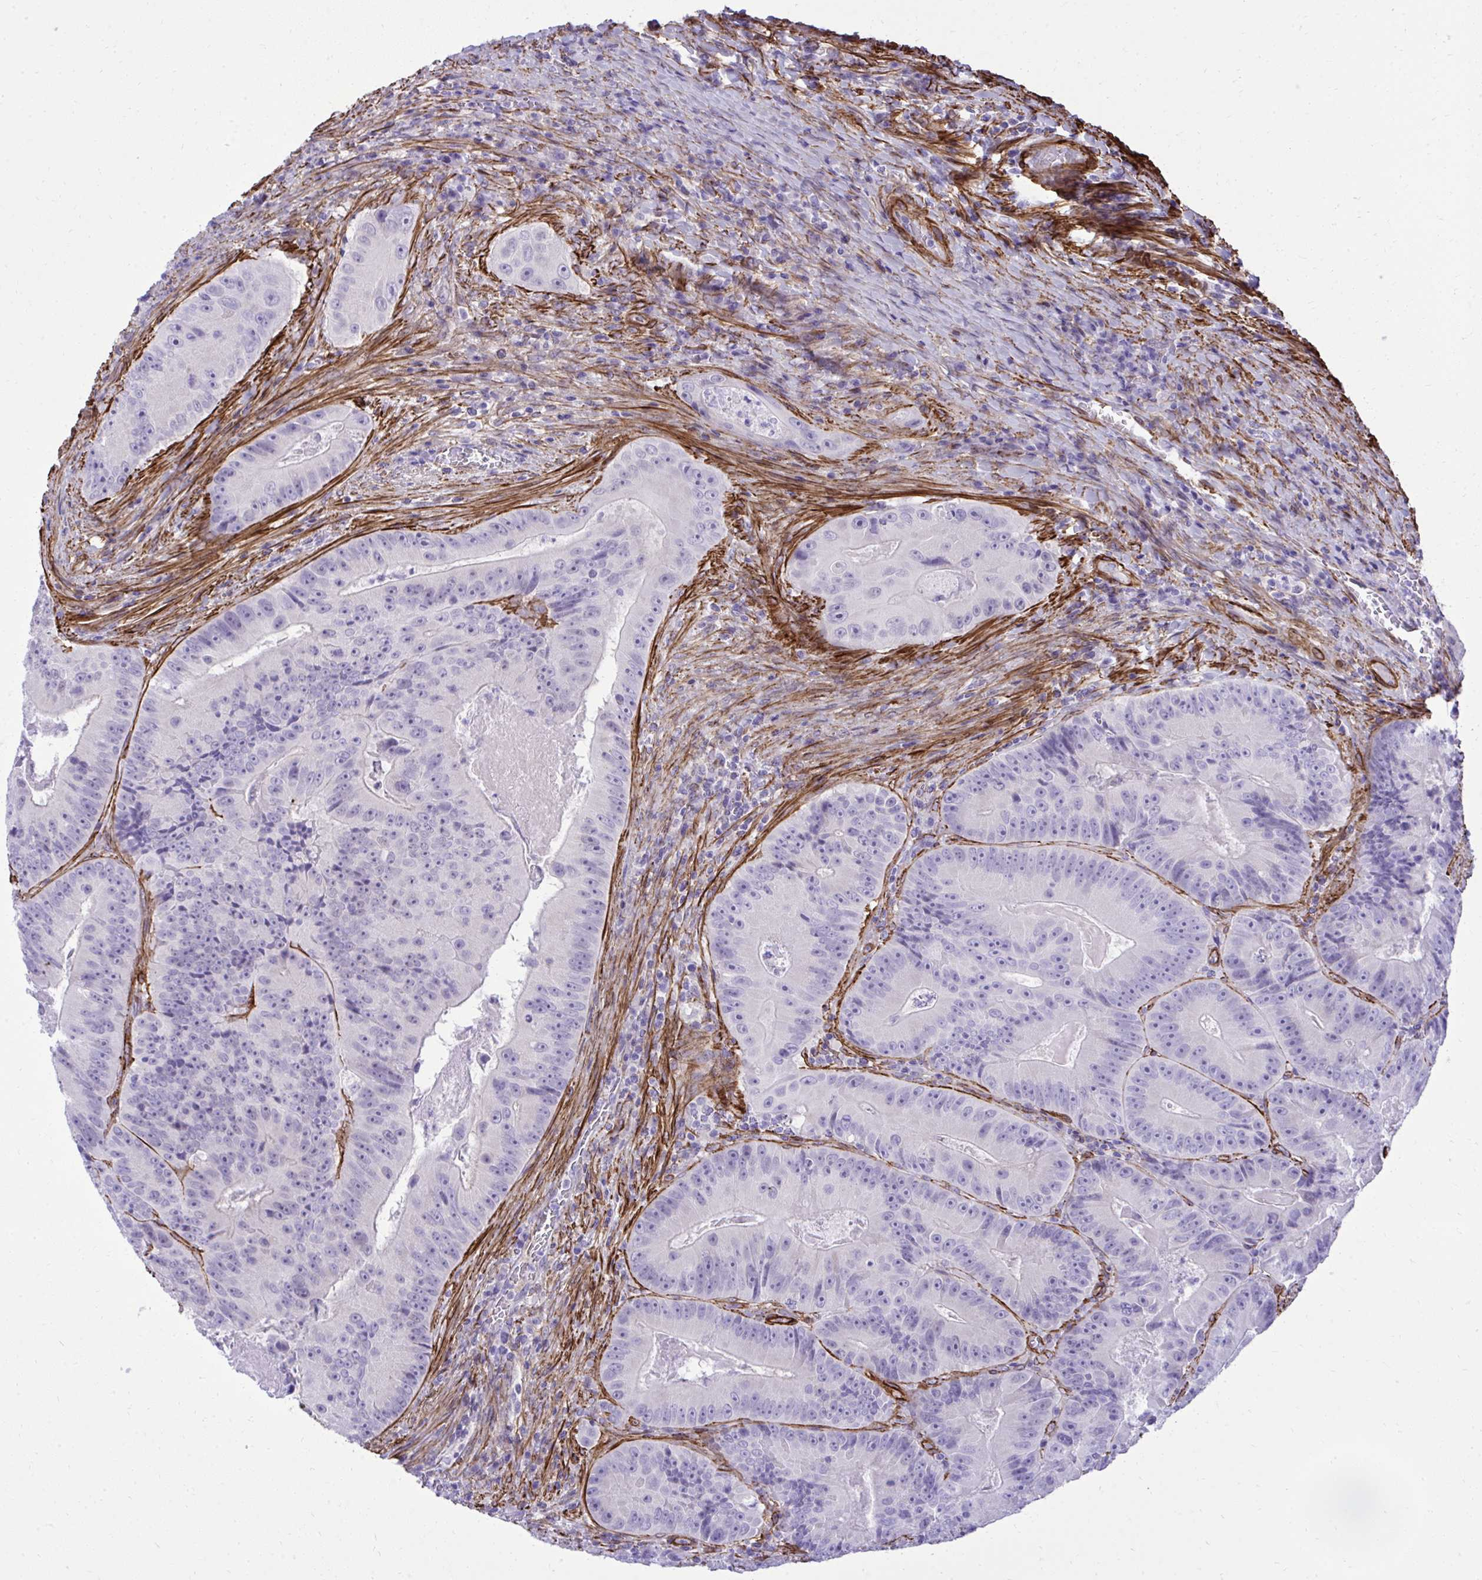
{"staining": {"intensity": "negative", "quantity": "none", "location": "none"}, "tissue": "colorectal cancer", "cell_type": "Tumor cells", "image_type": "cancer", "snomed": [{"axis": "morphology", "description": "Adenocarcinoma, NOS"}, {"axis": "topography", "description": "Colon"}], "caption": "This is an IHC micrograph of adenocarcinoma (colorectal). There is no expression in tumor cells.", "gene": "PITPNM3", "patient": {"sex": "female", "age": 86}}